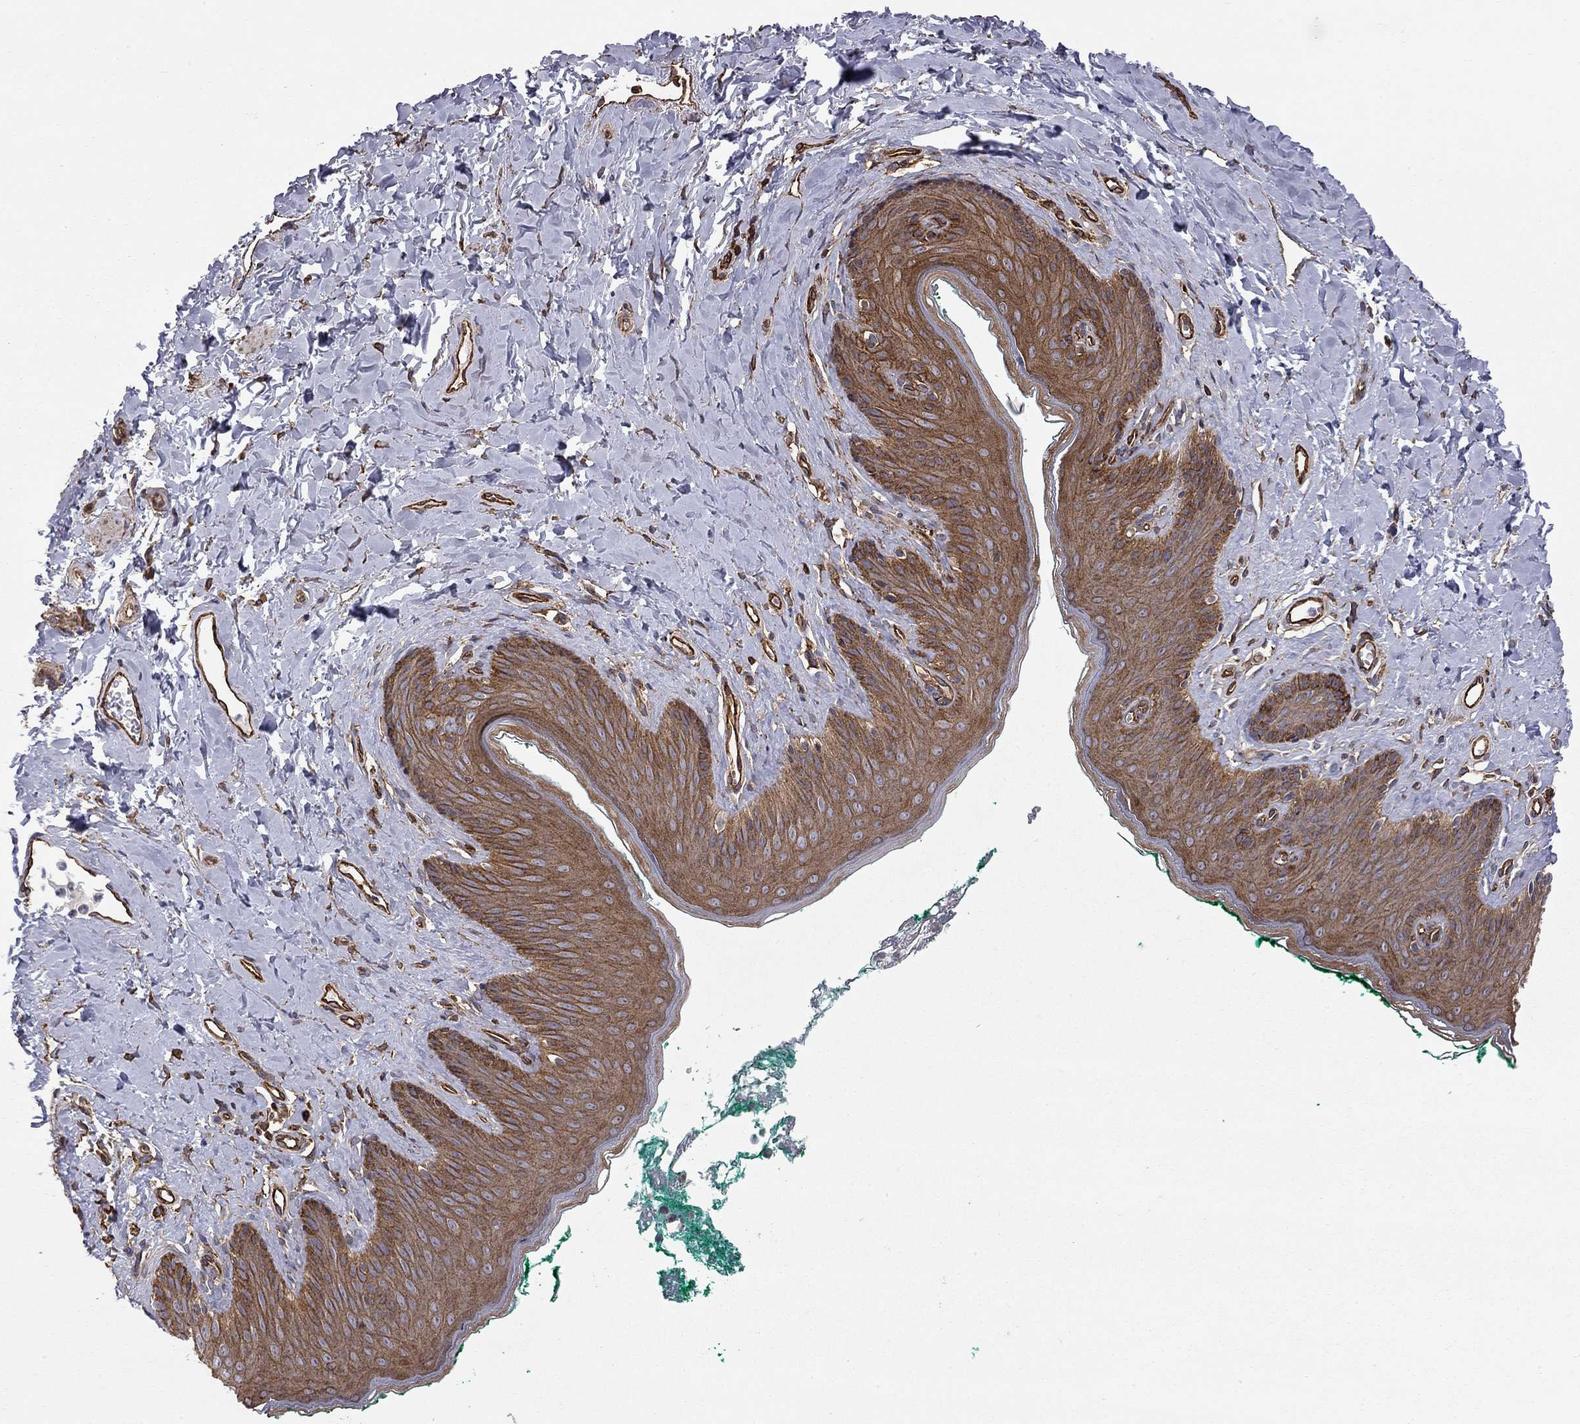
{"staining": {"intensity": "strong", "quantity": ">75%", "location": "cytoplasmic/membranous"}, "tissue": "skin", "cell_type": "Epidermal cells", "image_type": "normal", "snomed": [{"axis": "morphology", "description": "Normal tissue, NOS"}, {"axis": "topography", "description": "Vulva"}], "caption": "Epidermal cells reveal high levels of strong cytoplasmic/membranous expression in about >75% of cells in normal skin. The staining is performed using DAB (3,3'-diaminobenzidine) brown chromogen to label protein expression. The nuclei are counter-stained blue using hematoxylin.", "gene": "RASEF", "patient": {"sex": "female", "age": 66}}